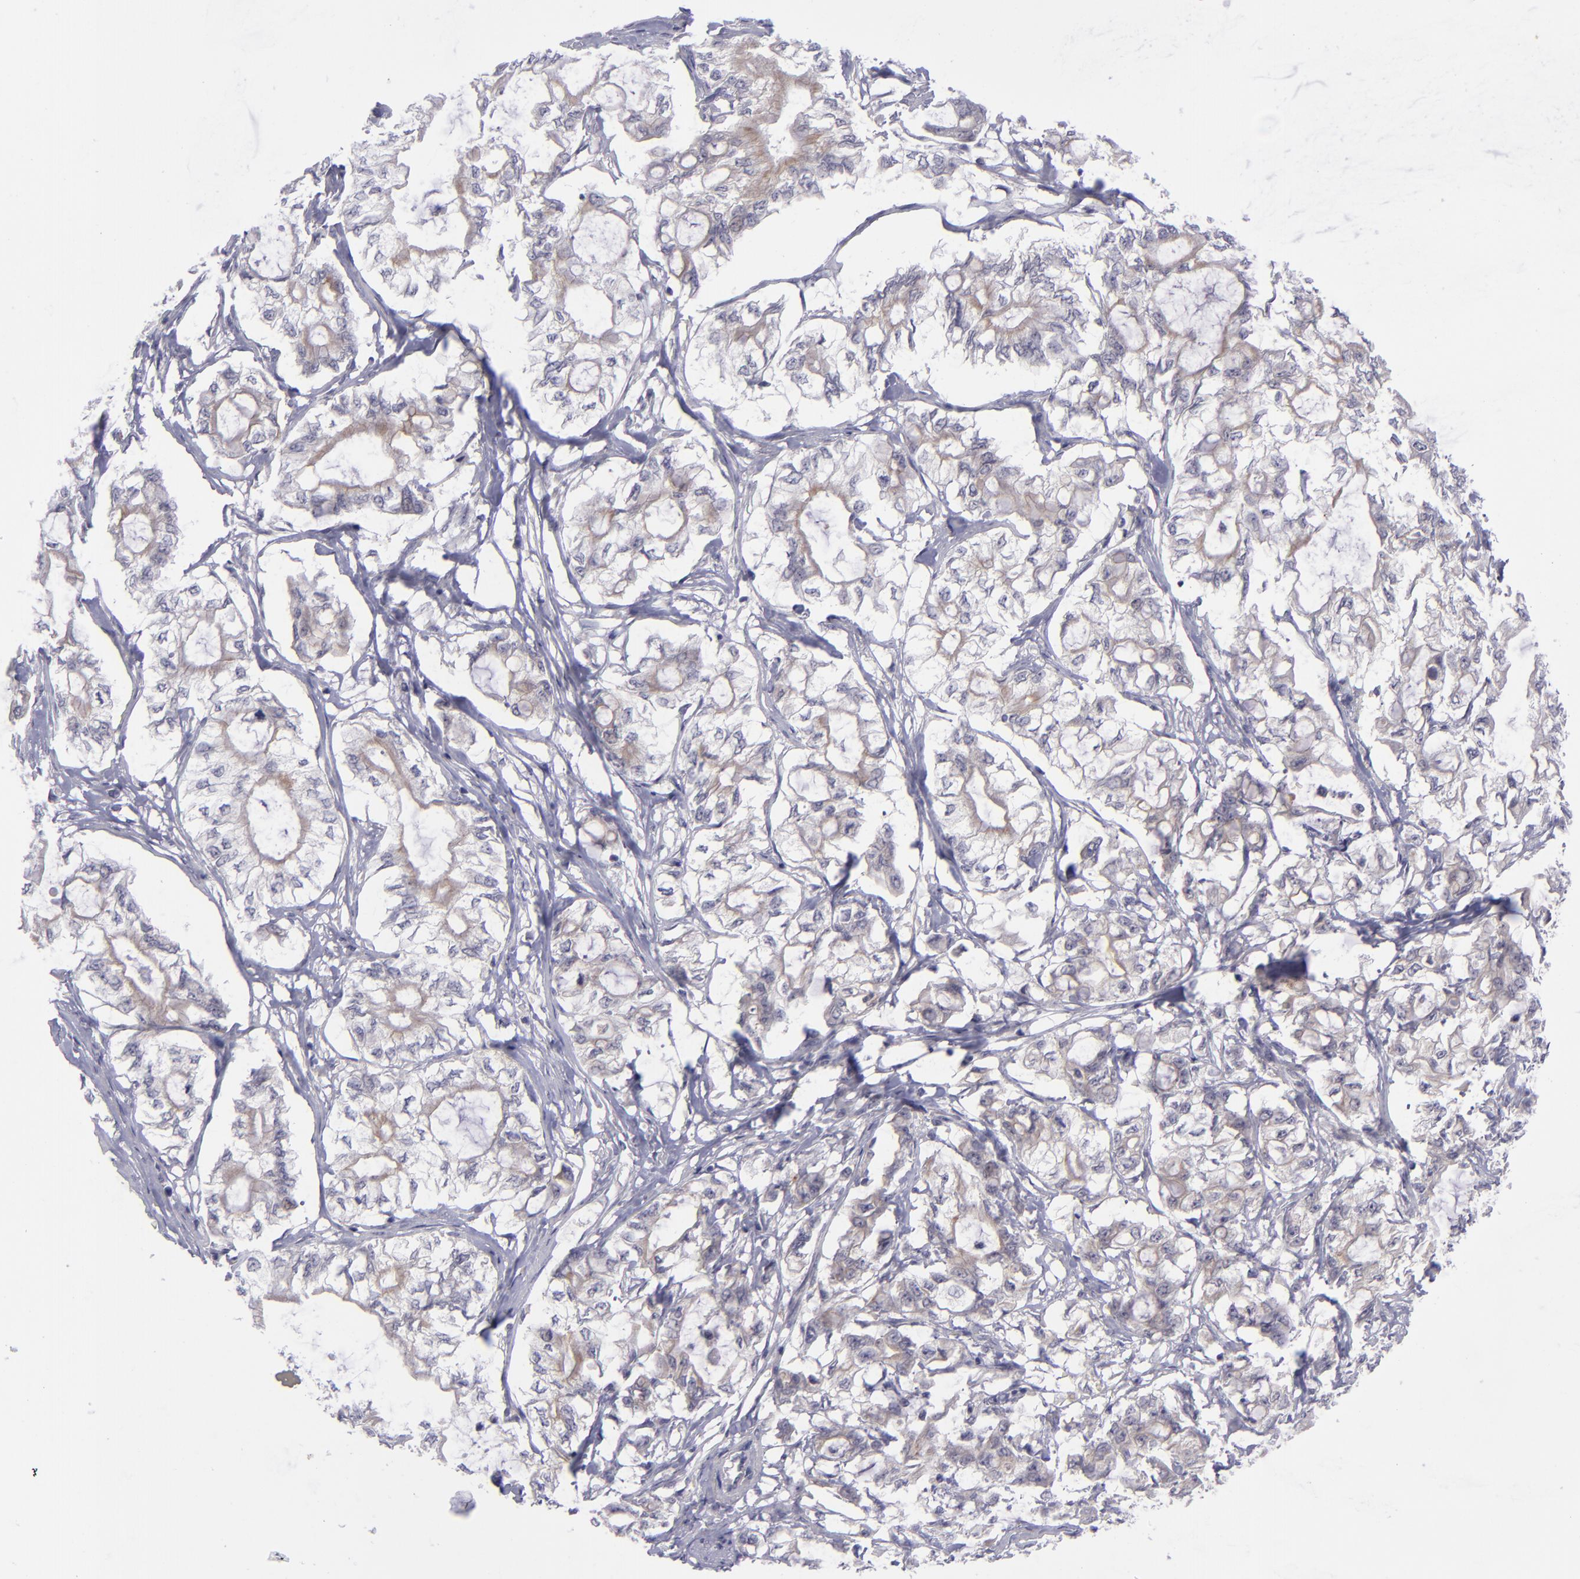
{"staining": {"intensity": "negative", "quantity": "none", "location": "none"}, "tissue": "pancreatic cancer", "cell_type": "Tumor cells", "image_type": "cancer", "snomed": [{"axis": "morphology", "description": "Adenocarcinoma, NOS"}, {"axis": "topography", "description": "Pancreas"}], "caption": "Pancreatic cancer was stained to show a protein in brown. There is no significant positivity in tumor cells.", "gene": "EVPL", "patient": {"sex": "male", "age": 79}}